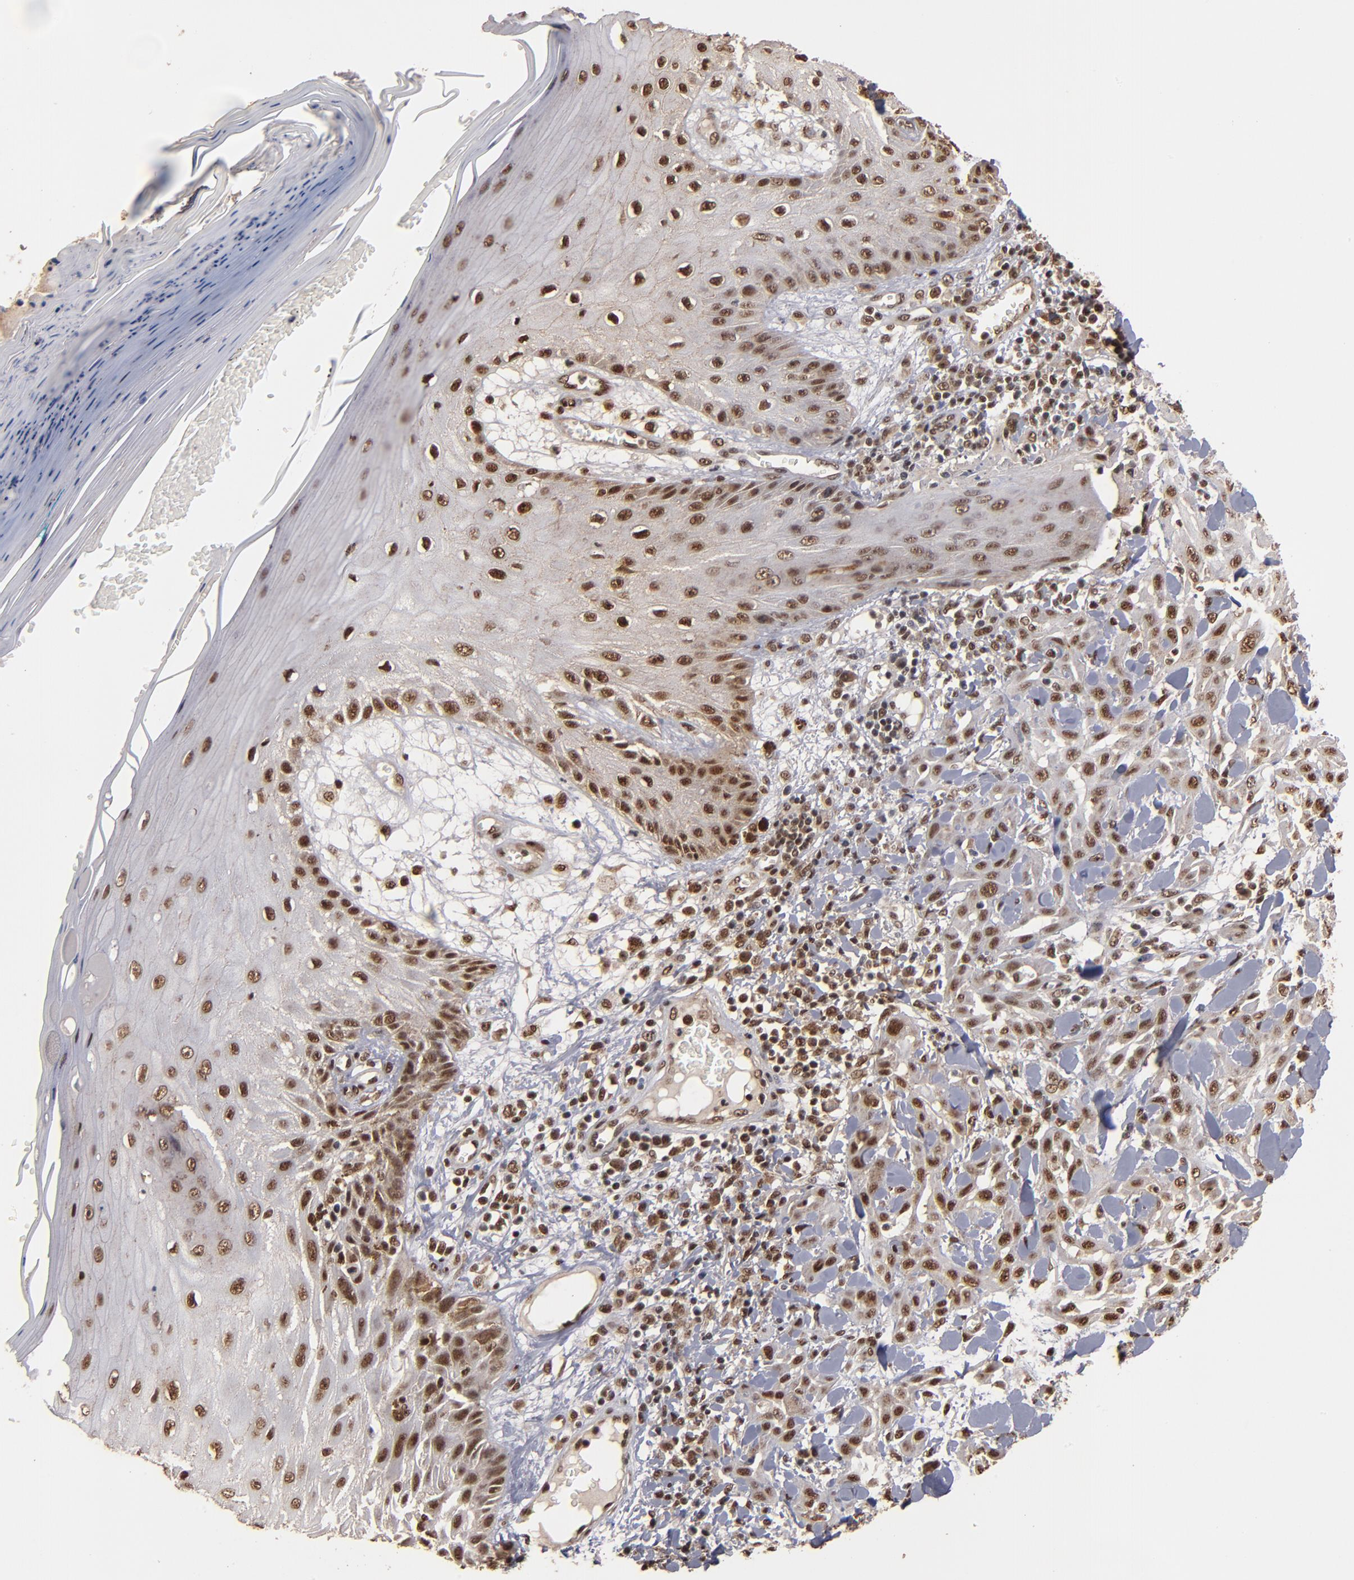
{"staining": {"intensity": "moderate", "quantity": ">75%", "location": "nuclear"}, "tissue": "skin cancer", "cell_type": "Tumor cells", "image_type": "cancer", "snomed": [{"axis": "morphology", "description": "Squamous cell carcinoma, NOS"}, {"axis": "topography", "description": "Skin"}], "caption": "Skin cancer was stained to show a protein in brown. There is medium levels of moderate nuclear staining in about >75% of tumor cells.", "gene": "SNW1", "patient": {"sex": "male", "age": 24}}